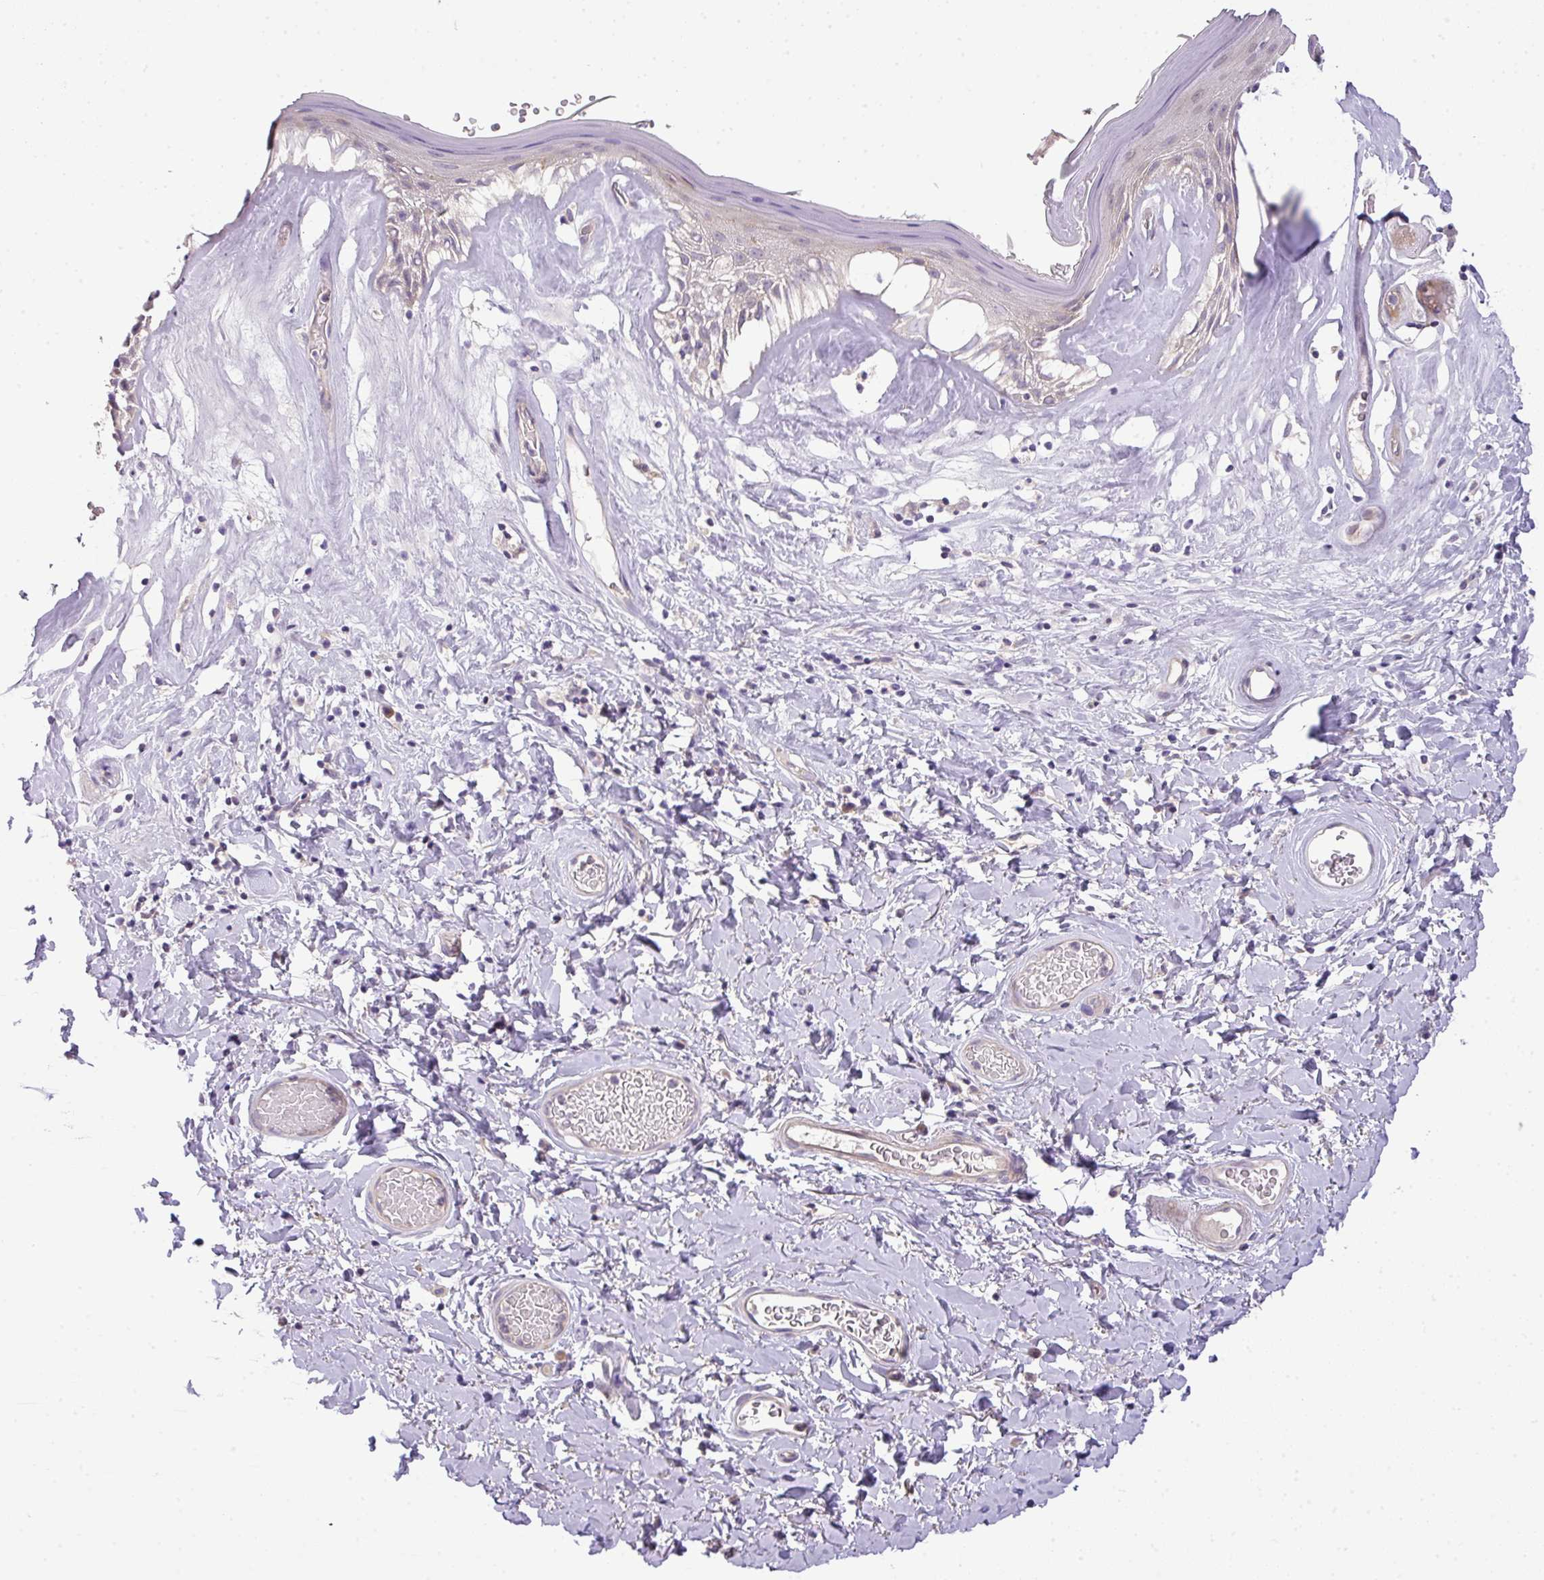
{"staining": {"intensity": "negative", "quantity": "none", "location": "none"}, "tissue": "skin", "cell_type": "Epidermal cells", "image_type": "normal", "snomed": [{"axis": "morphology", "description": "Normal tissue, NOS"}, {"axis": "morphology", "description": "Inflammation, NOS"}, {"axis": "topography", "description": "Vulva"}], "caption": "DAB immunohistochemical staining of unremarkable skin reveals no significant positivity in epidermal cells. (Brightfield microscopy of DAB (3,3'-diaminobenzidine) IHC at high magnification).", "gene": "PIK3R5", "patient": {"sex": "female", "age": 86}}